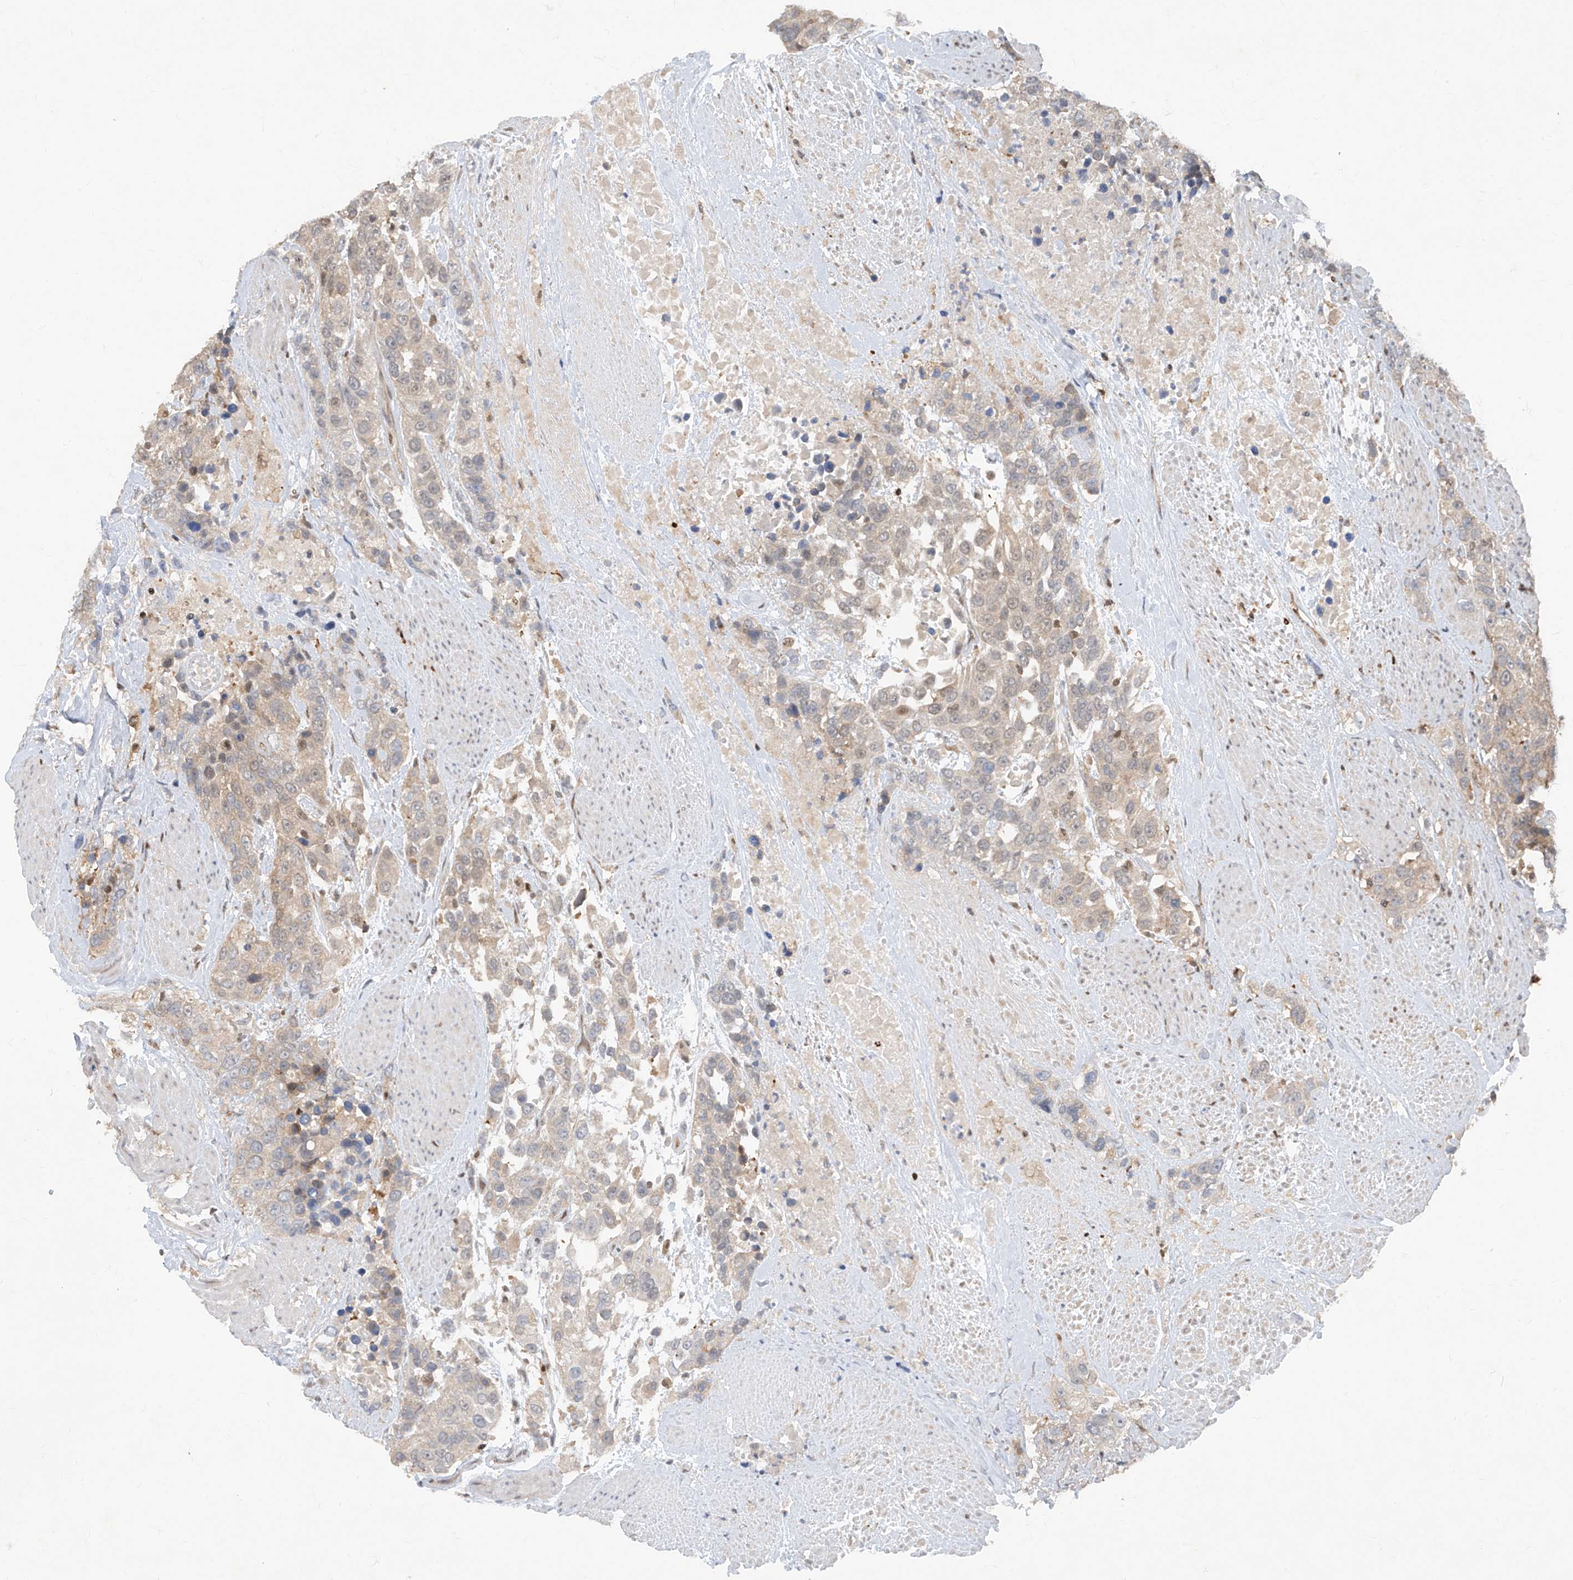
{"staining": {"intensity": "moderate", "quantity": "<25%", "location": "nuclear"}, "tissue": "urothelial cancer", "cell_type": "Tumor cells", "image_type": "cancer", "snomed": [{"axis": "morphology", "description": "Urothelial carcinoma, High grade"}, {"axis": "topography", "description": "Urinary bladder"}], "caption": "High-power microscopy captured an immunohistochemistry (IHC) image of urothelial cancer, revealing moderate nuclear positivity in about <25% of tumor cells.", "gene": "ZNF358", "patient": {"sex": "female", "age": 80}}